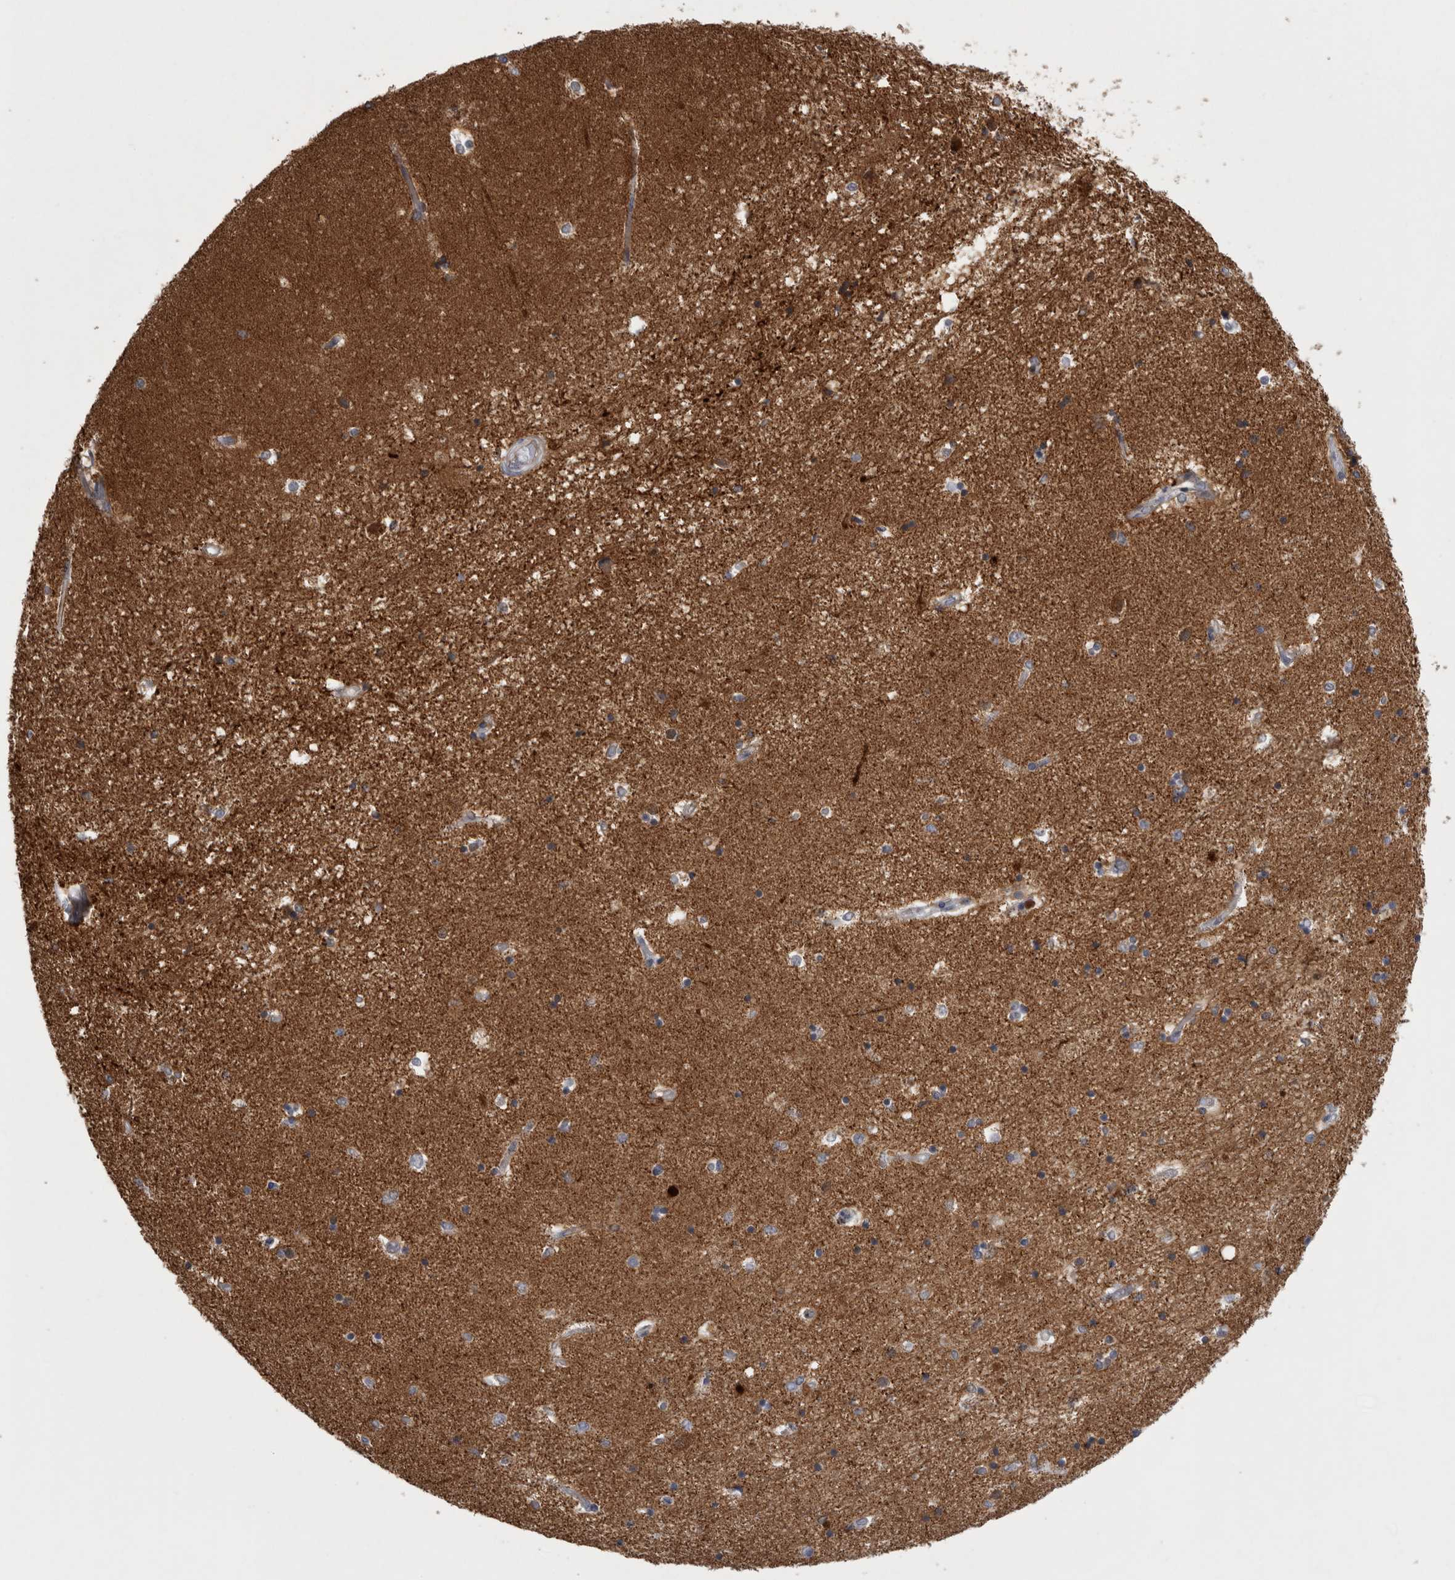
{"staining": {"intensity": "moderate", "quantity": "<25%", "location": "cytoplasmic/membranous"}, "tissue": "hippocampus", "cell_type": "Glial cells", "image_type": "normal", "snomed": [{"axis": "morphology", "description": "Normal tissue, NOS"}, {"axis": "topography", "description": "Hippocampus"}], "caption": "Immunohistochemistry (IHC) staining of benign hippocampus, which displays low levels of moderate cytoplasmic/membranous expression in about <25% of glial cells indicating moderate cytoplasmic/membranous protein staining. The staining was performed using DAB (brown) for protein detection and nuclei were counterstained in hematoxylin (blue).", "gene": "ACOT7", "patient": {"sex": "male", "age": 45}}